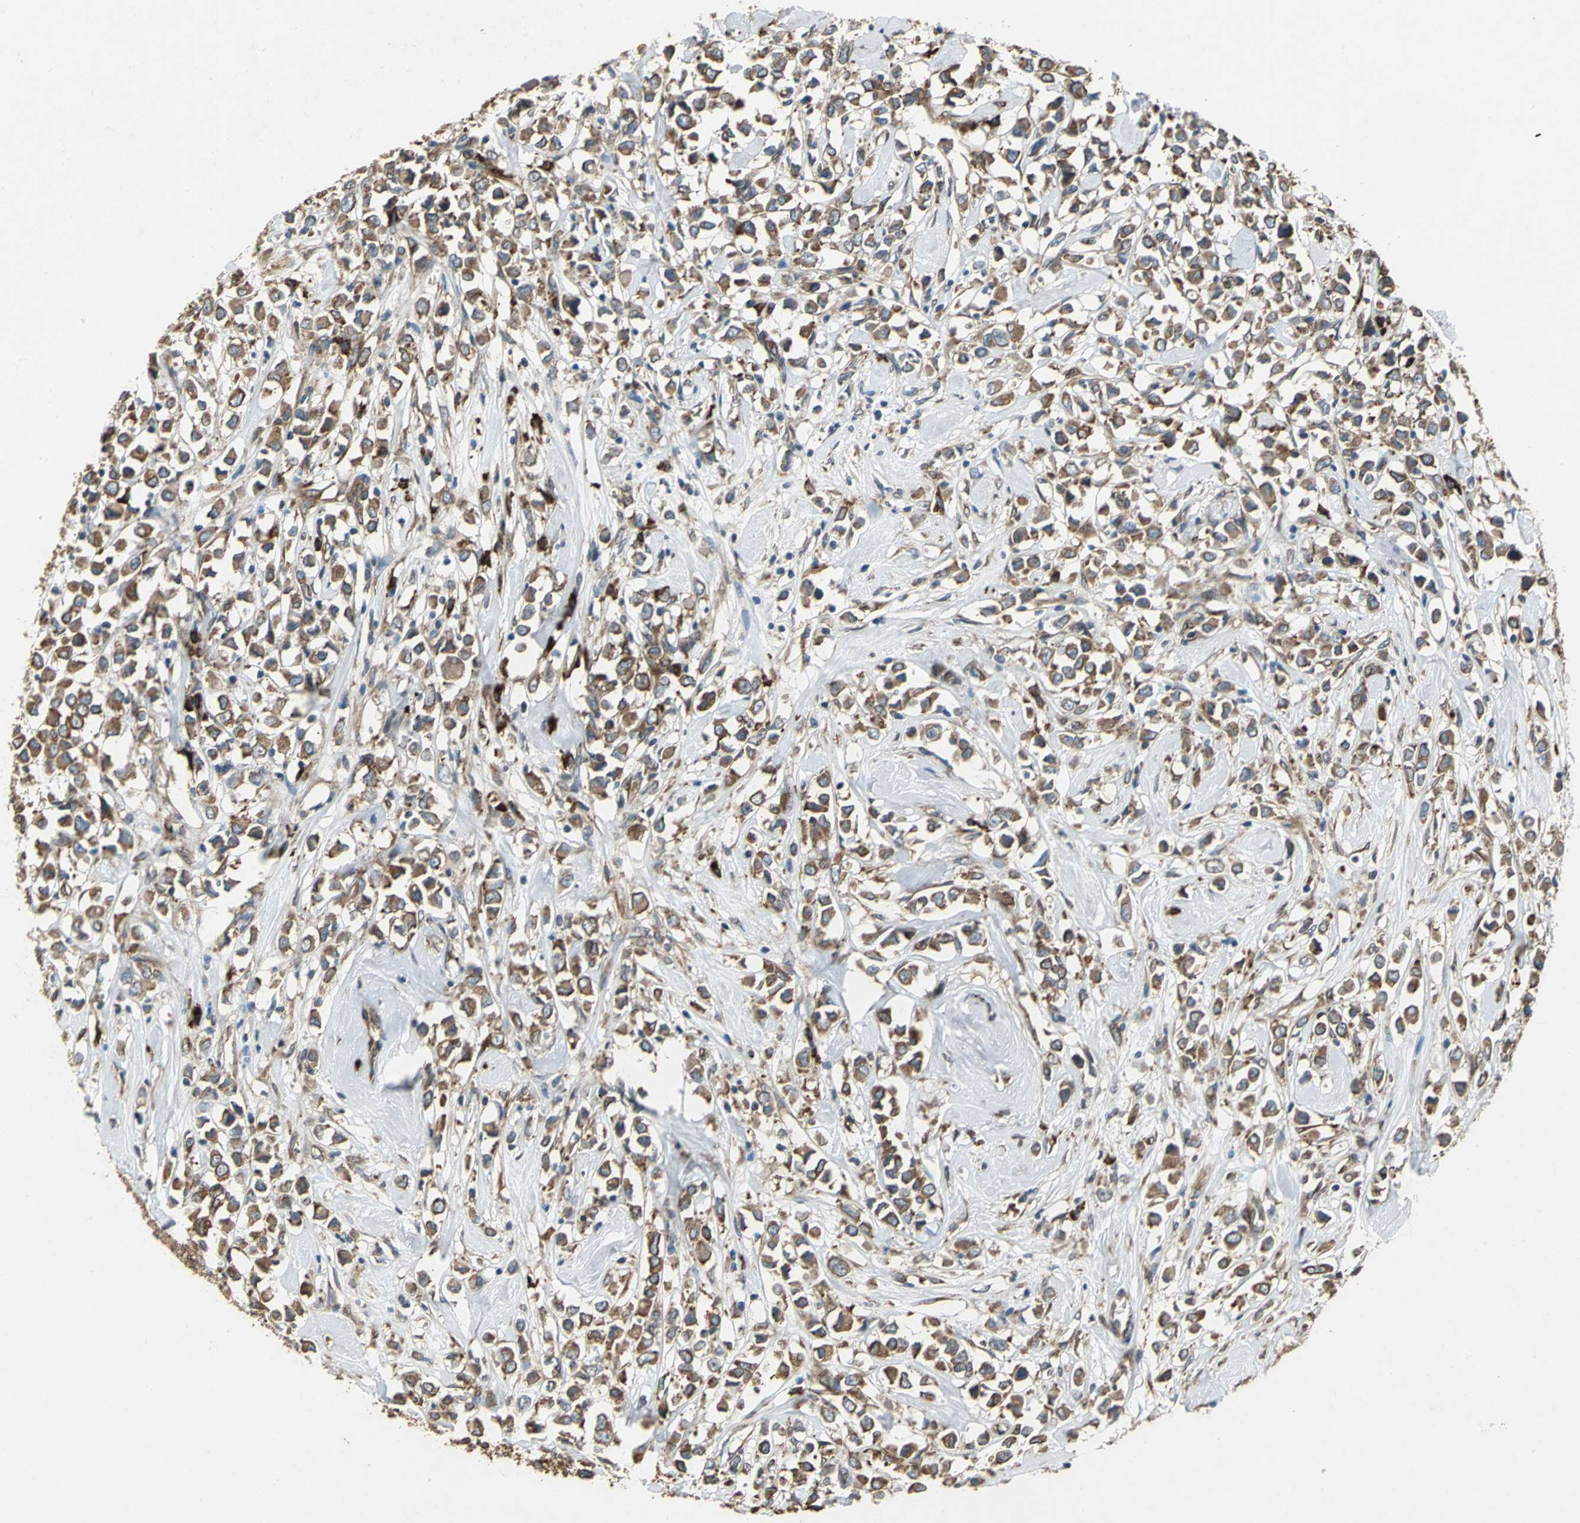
{"staining": {"intensity": "strong", "quantity": ">75%", "location": "cytoplasmic/membranous"}, "tissue": "breast cancer", "cell_type": "Tumor cells", "image_type": "cancer", "snomed": [{"axis": "morphology", "description": "Duct carcinoma"}, {"axis": "topography", "description": "Breast"}], "caption": "Breast cancer stained with DAB (3,3'-diaminobenzidine) immunohistochemistry reveals high levels of strong cytoplasmic/membranous positivity in about >75% of tumor cells.", "gene": "SYVN1", "patient": {"sex": "female", "age": 61}}